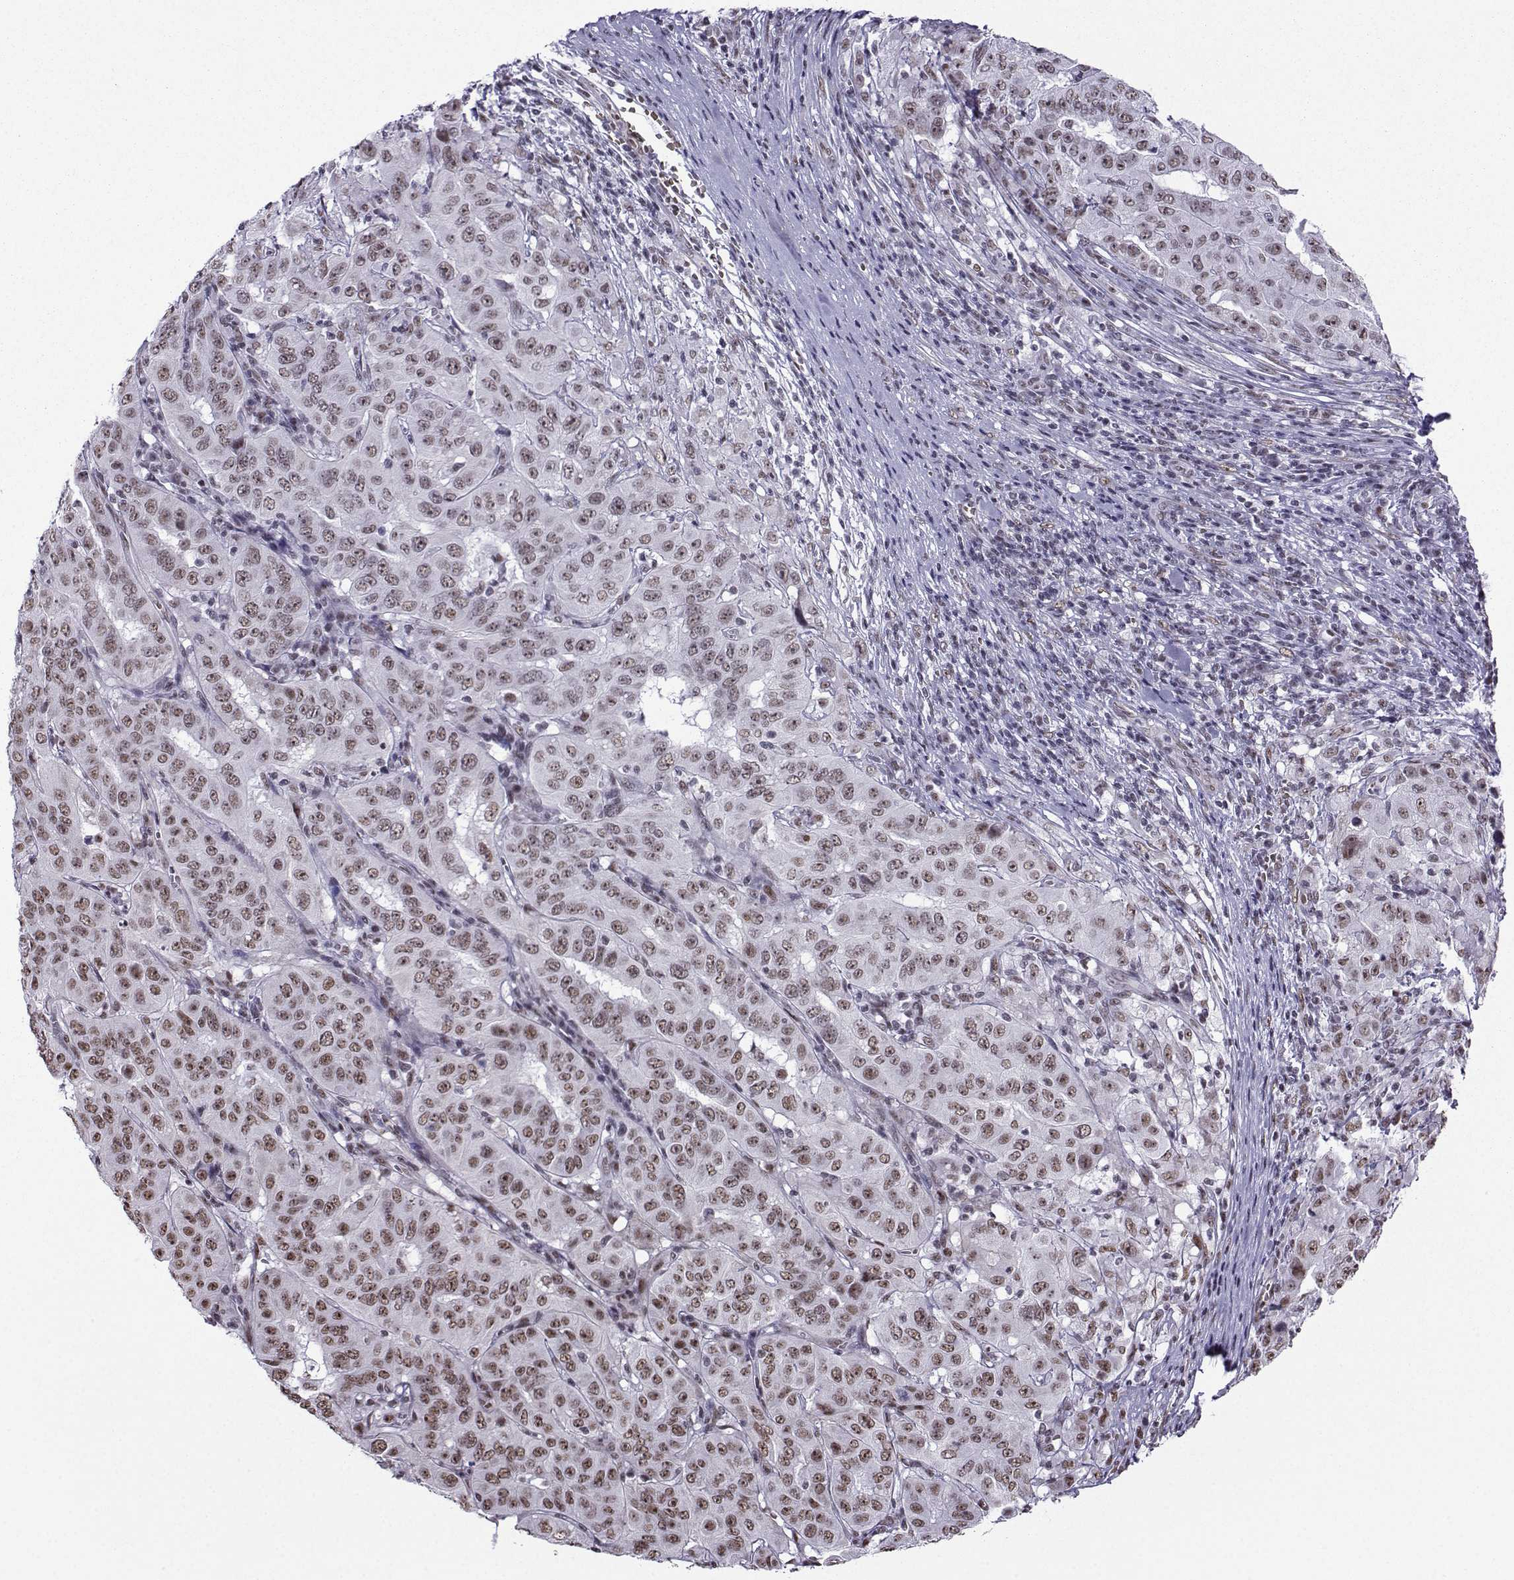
{"staining": {"intensity": "weak", "quantity": ">75%", "location": "nuclear"}, "tissue": "pancreatic cancer", "cell_type": "Tumor cells", "image_type": "cancer", "snomed": [{"axis": "morphology", "description": "Adenocarcinoma, NOS"}, {"axis": "topography", "description": "Pancreas"}], "caption": "Immunohistochemical staining of pancreatic cancer displays low levels of weak nuclear protein positivity in approximately >75% of tumor cells. (DAB = brown stain, brightfield microscopy at high magnification).", "gene": "CCNK", "patient": {"sex": "male", "age": 63}}